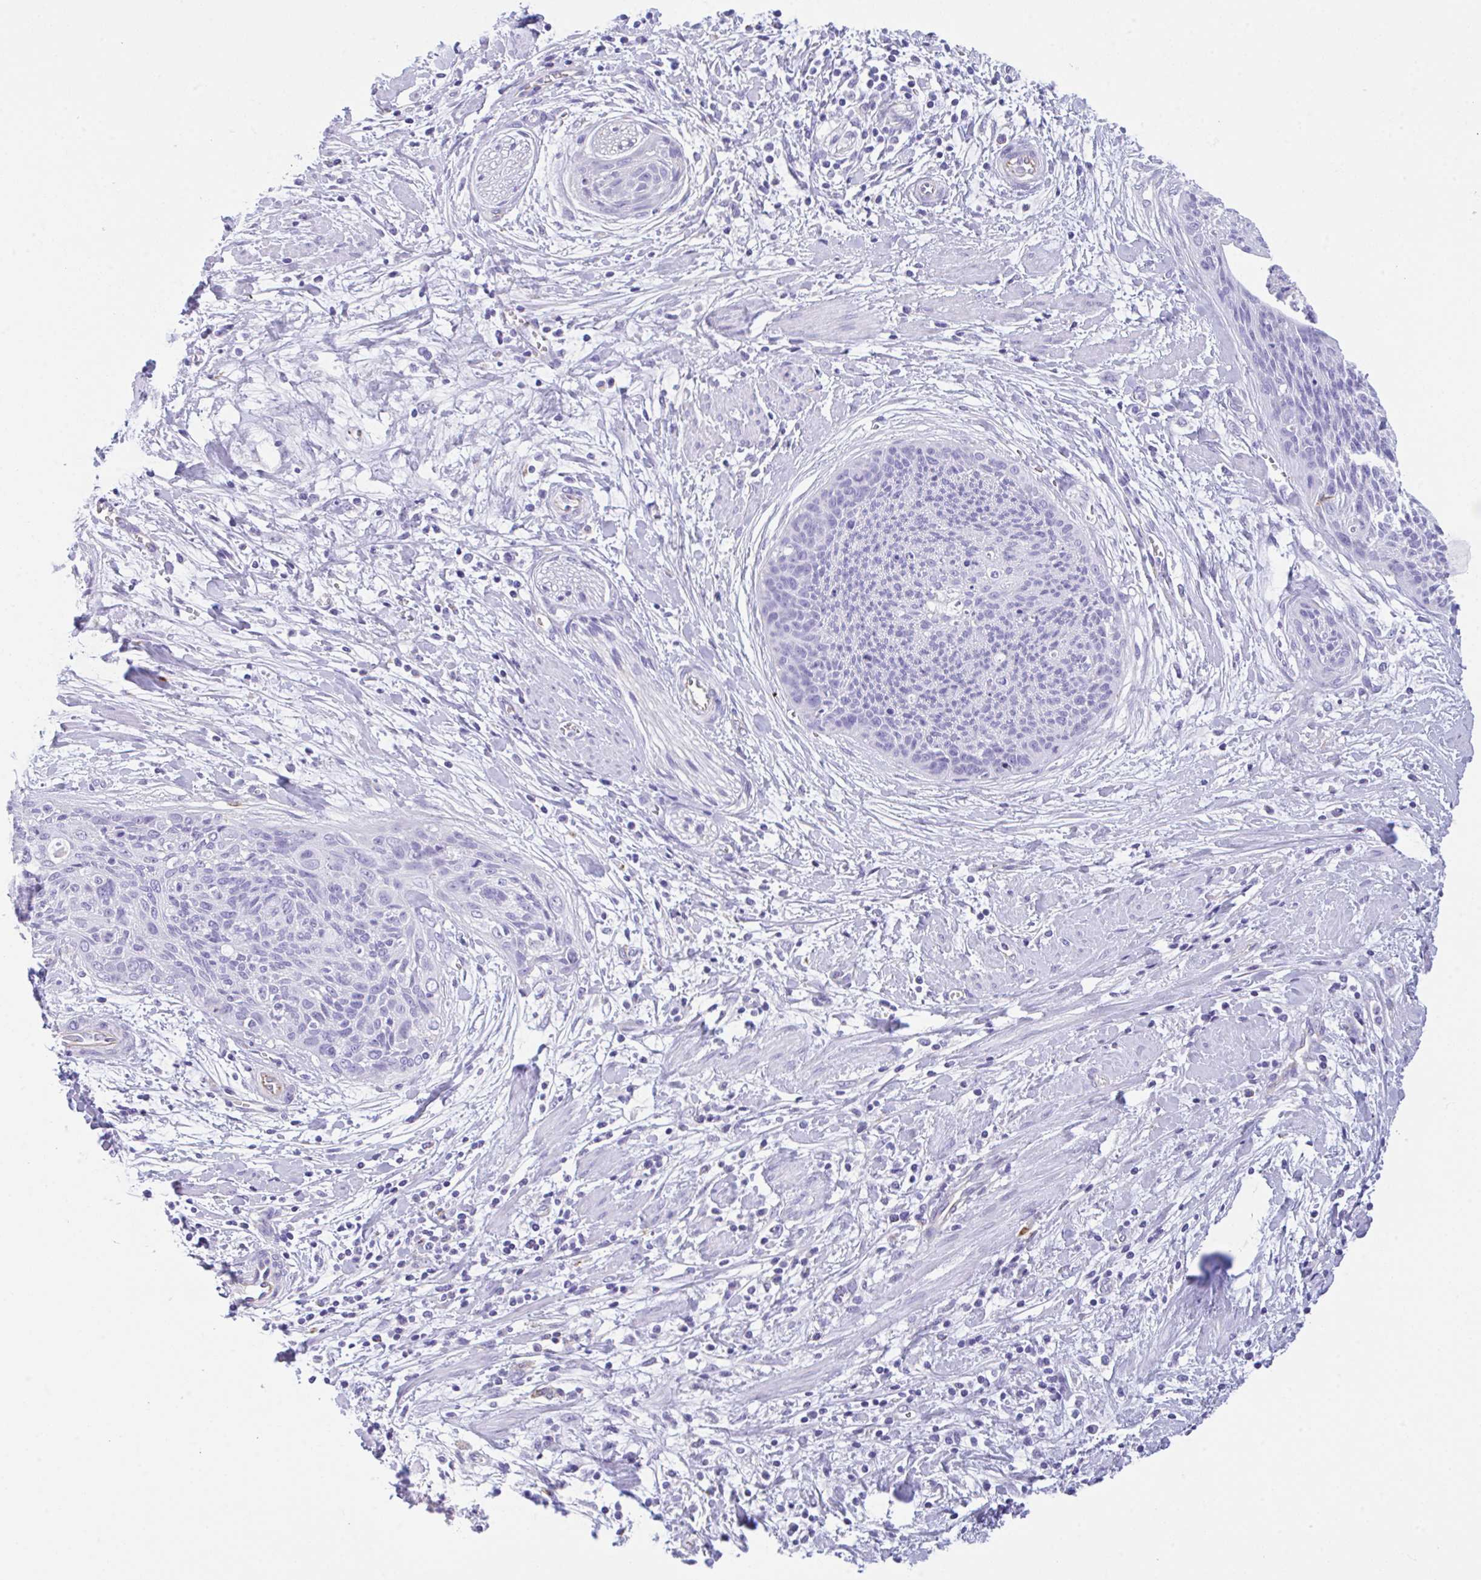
{"staining": {"intensity": "negative", "quantity": "none", "location": "none"}, "tissue": "cervical cancer", "cell_type": "Tumor cells", "image_type": "cancer", "snomed": [{"axis": "morphology", "description": "Squamous cell carcinoma, NOS"}, {"axis": "topography", "description": "Cervix"}], "caption": "The histopathology image displays no significant staining in tumor cells of cervical cancer (squamous cell carcinoma). (DAB (3,3'-diaminobenzidine) IHC, high magnification).", "gene": "NDUFAF8", "patient": {"sex": "female", "age": 55}}